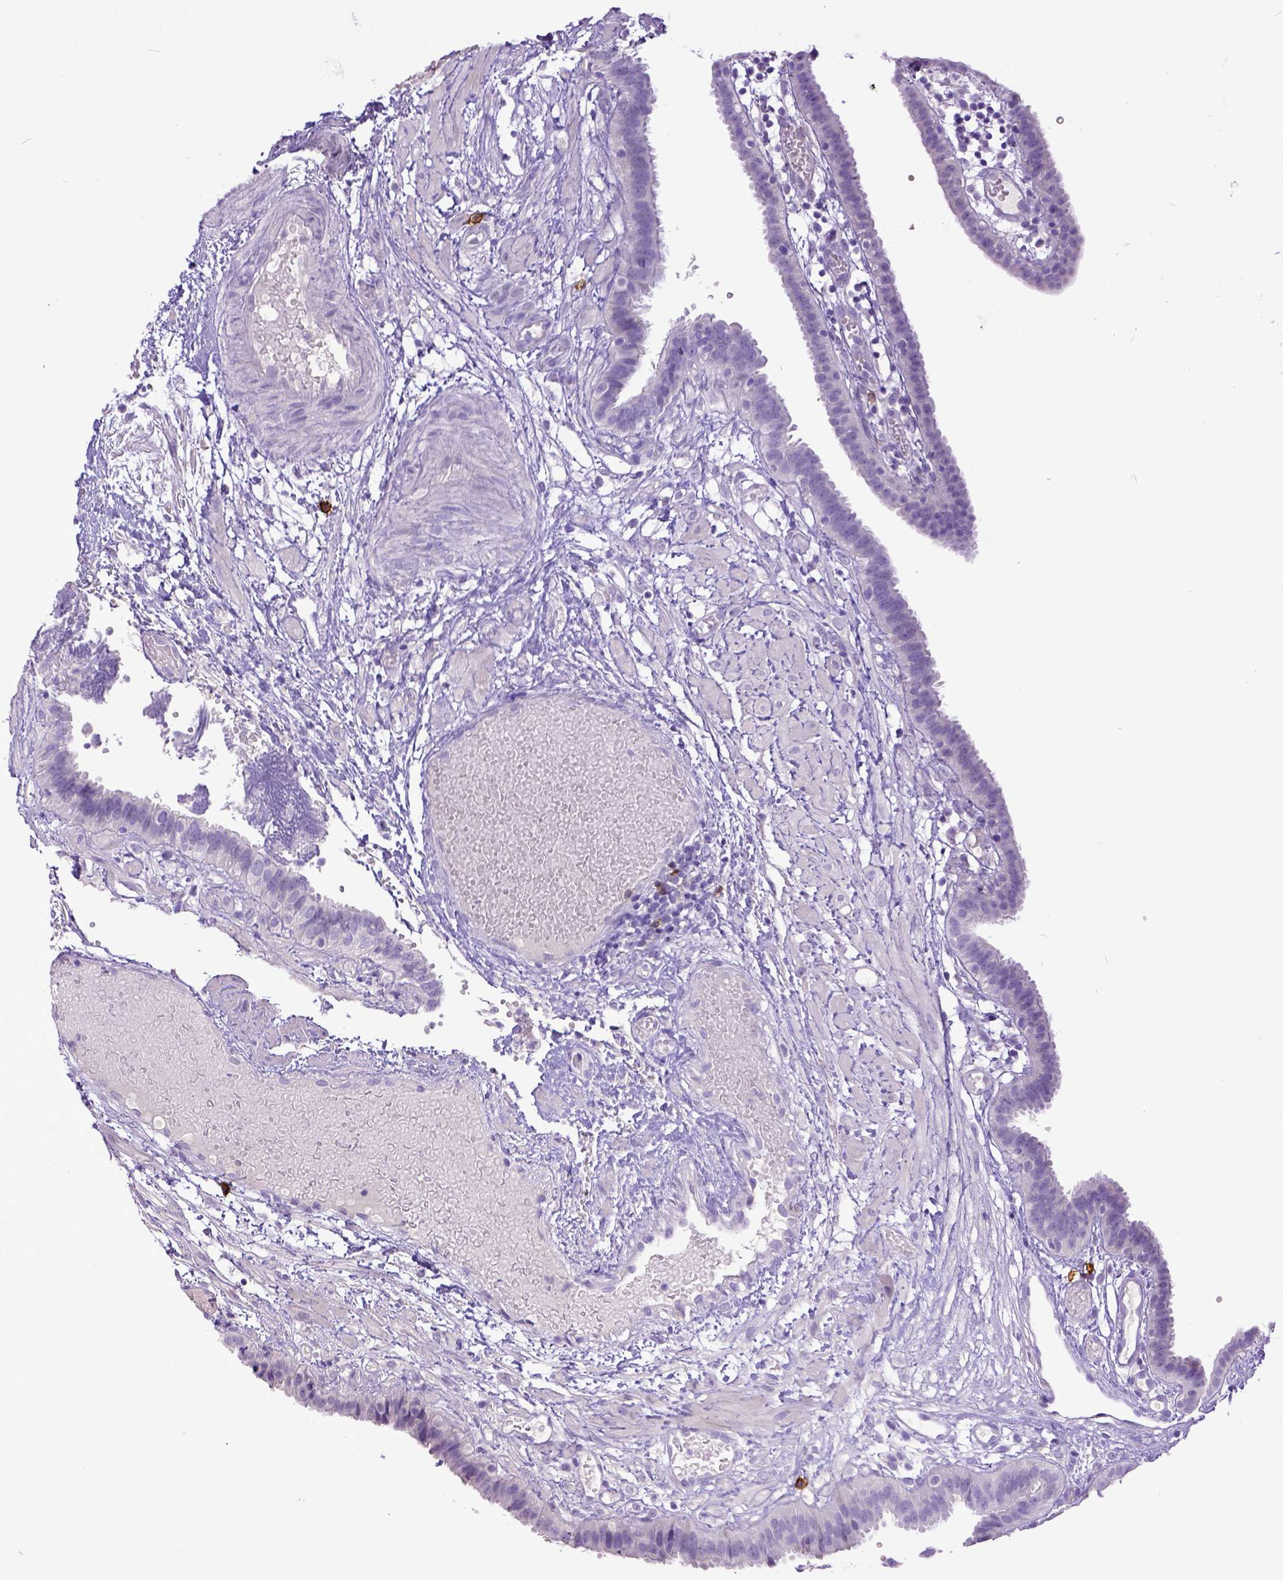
{"staining": {"intensity": "negative", "quantity": "none", "location": "none"}, "tissue": "fallopian tube", "cell_type": "Glandular cells", "image_type": "normal", "snomed": [{"axis": "morphology", "description": "Normal tissue, NOS"}, {"axis": "topography", "description": "Fallopian tube"}], "caption": "Immunohistochemical staining of unremarkable human fallopian tube exhibits no significant positivity in glandular cells. (DAB (3,3'-diaminobenzidine) immunohistochemistry, high magnification).", "gene": "KIT", "patient": {"sex": "female", "age": 37}}